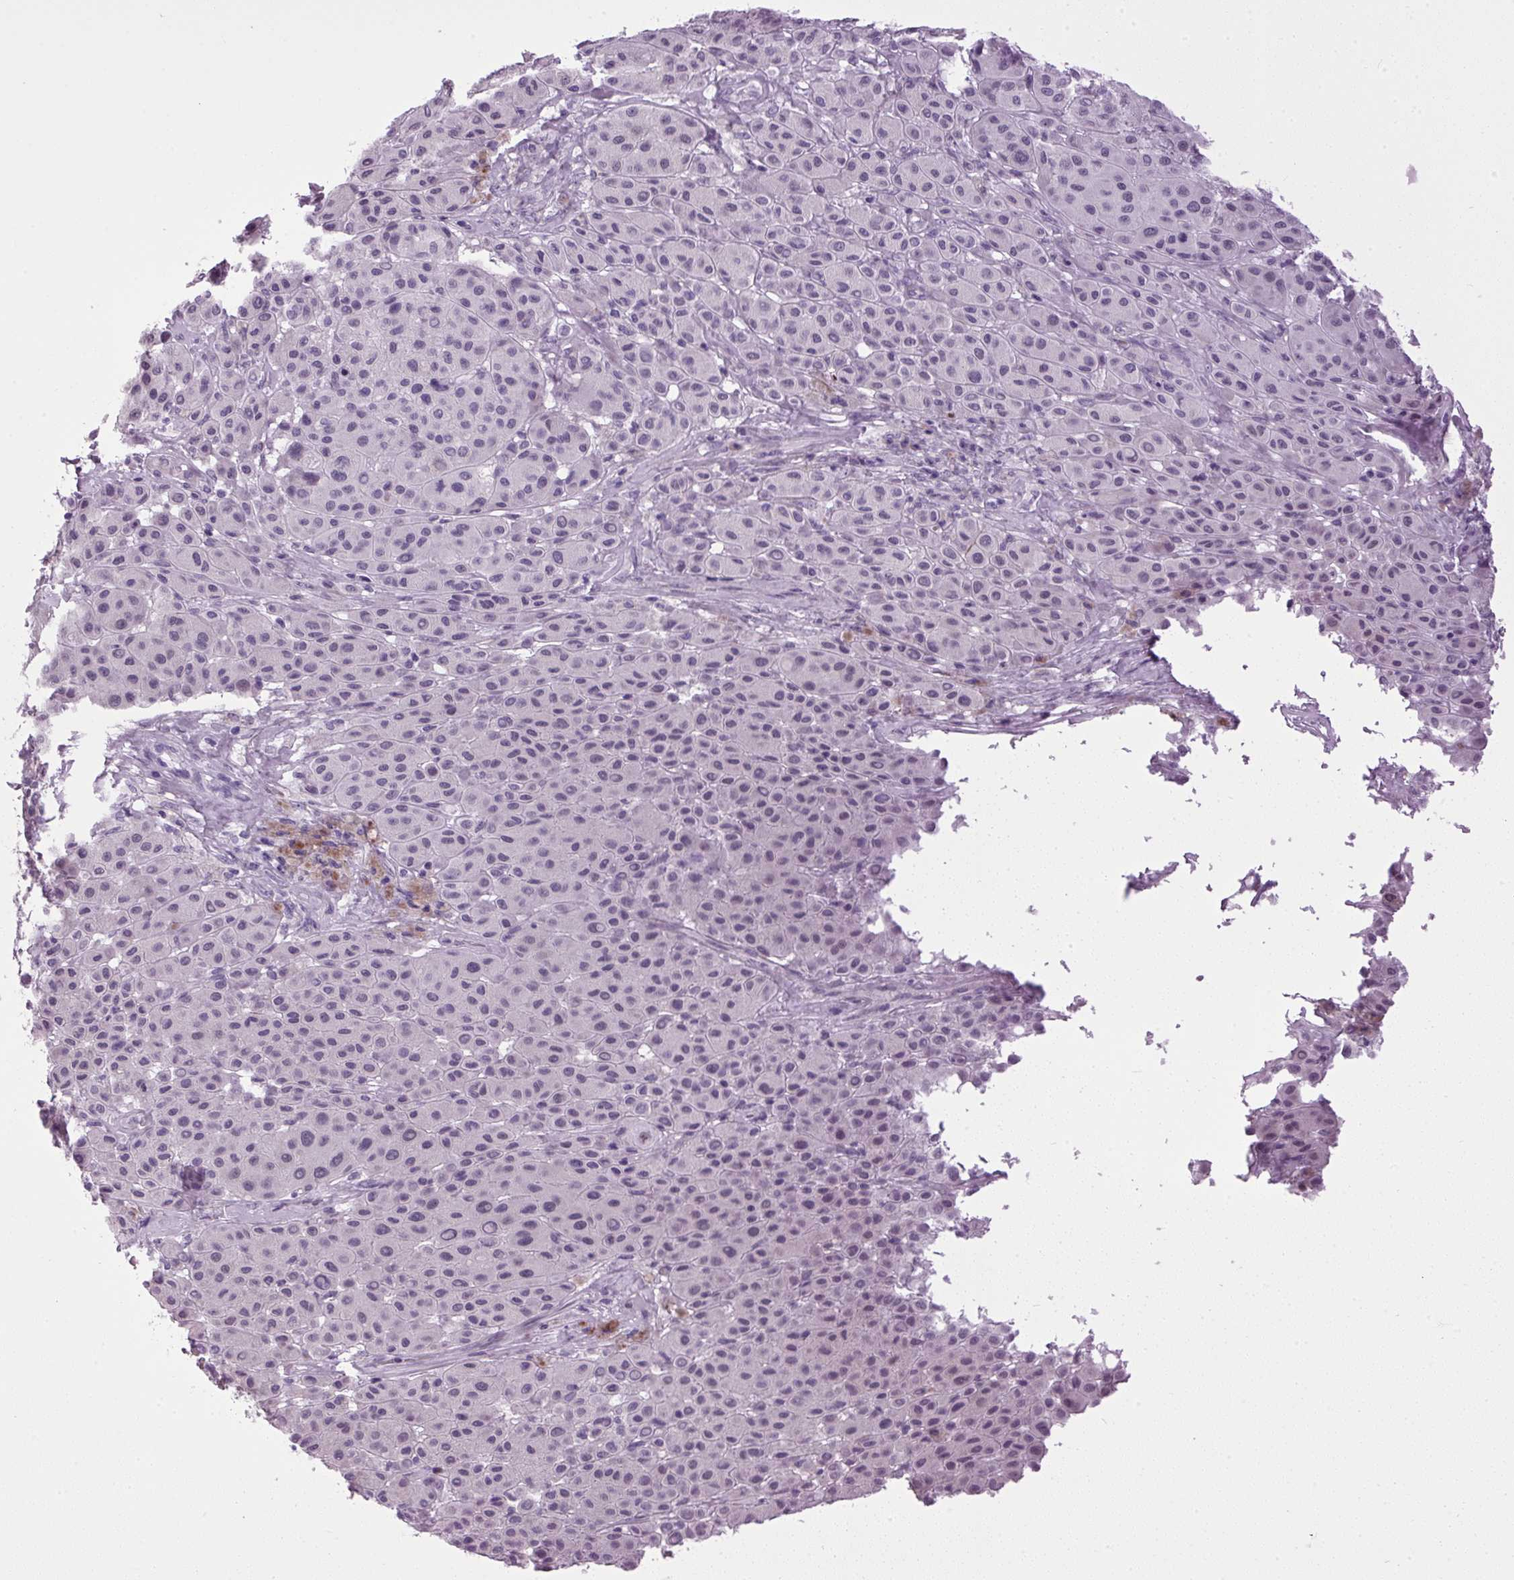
{"staining": {"intensity": "negative", "quantity": "none", "location": "none"}, "tissue": "melanoma", "cell_type": "Tumor cells", "image_type": "cancer", "snomed": [{"axis": "morphology", "description": "Malignant melanoma, Metastatic site"}, {"axis": "topography", "description": "Smooth muscle"}], "caption": "Micrograph shows no significant protein expression in tumor cells of malignant melanoma (metastatic site). (Stains: DAB (3,3'-diaminobenzidine) immunohistochemistry (IHC) with hematoxylin counter stain, Microscopy: brightfield microscopy at high magnification).", "gene": "A1CF", "patient": {"sex": "male", "age": 41}}